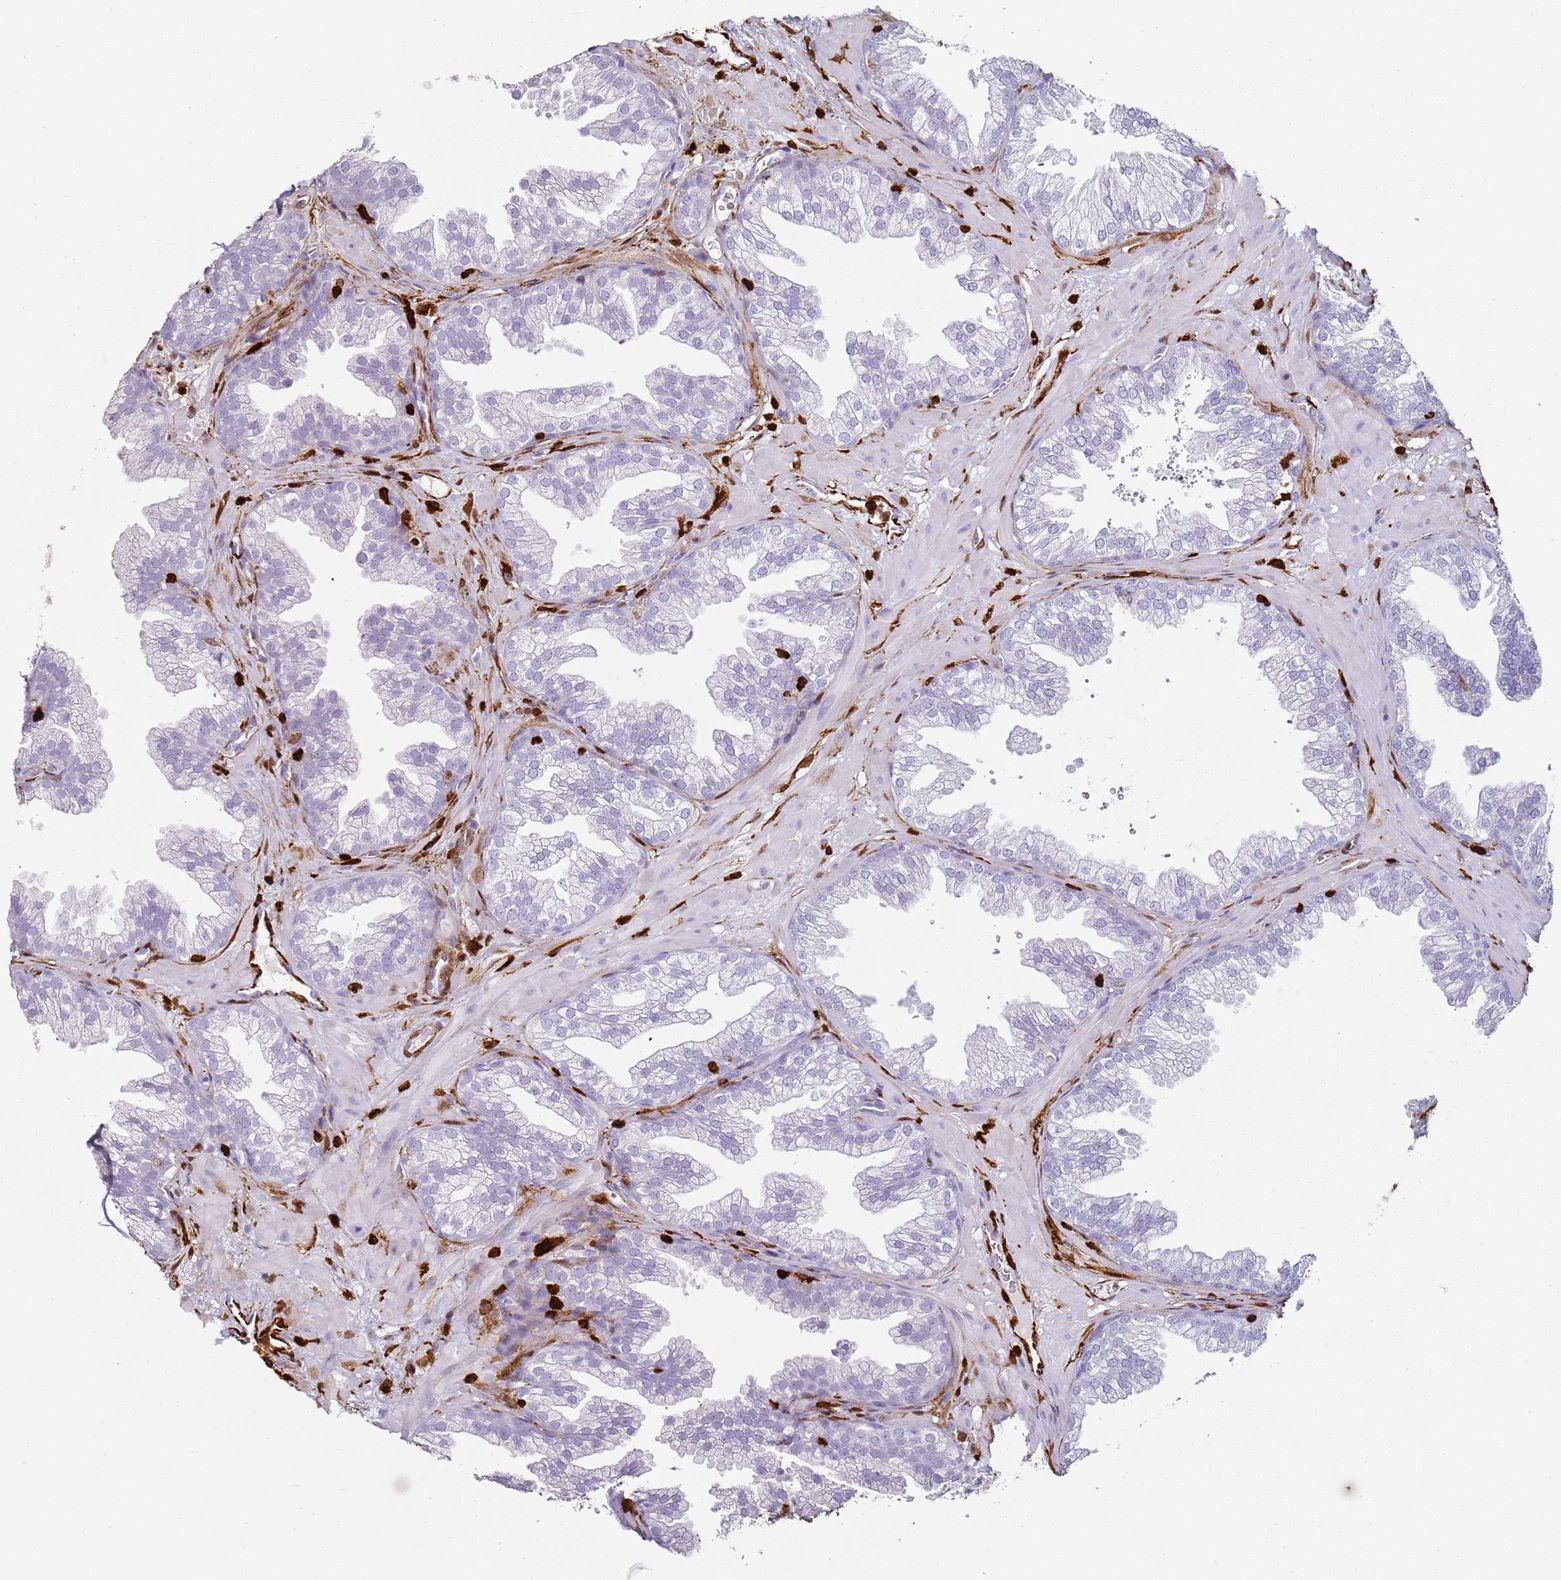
{"staining": {"intensity": "negative", "quantity": "none", "location": "none"}, "tissue": "prostate", "cell_type": "Glandular cells", "image_type": "normal", "snomed": [{"axis": "morphology", "description": "Normal tissue, NOS"}, {"axis": "topography", "description": "Prostate"}], "caption": "Immunohistochemistry of benign human prostate demonstrates no expression in glandular cells.", "gene": "S100A4", "patient": {"sex": "male", "age": 37}}